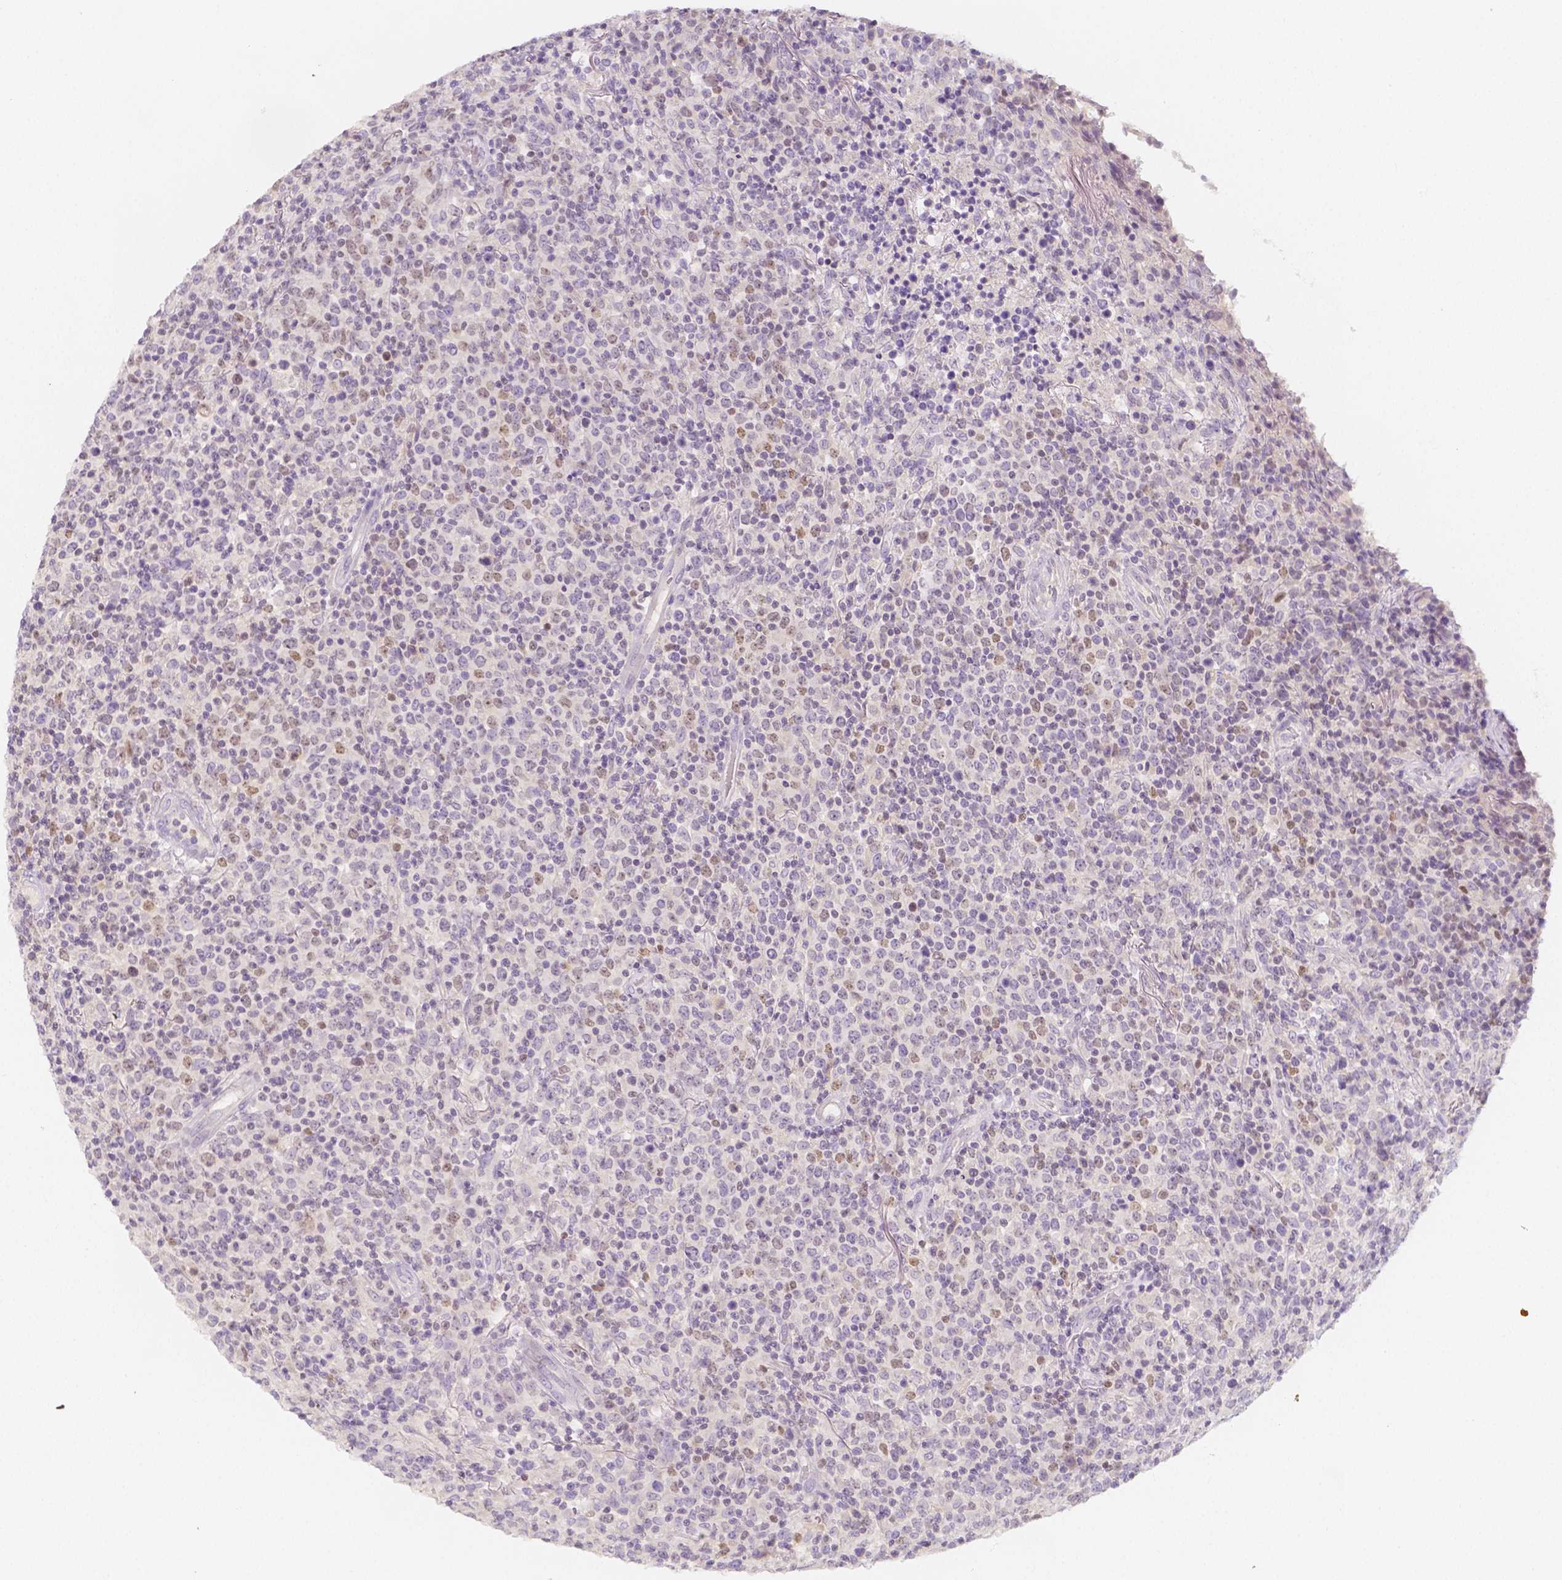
{"staining": {"intensity": "negative", "quantity": "none", "location": "none"}, "tissue": "lymphoma", "cell_type": "Tumor cells", "image_type": "cancer", "snomed": [{"axis": "morphology", "description": "Malignant lymphoma, non-Hodgkin's type, High grade"}, {"axis": "topography", "description": "Lung"}], "caption": "This is an immunohistochemistry (IHC) photomicrograph of malignant lymphoma, non-Hodgkin's type (high-grade). There is no positivity in tumor cells.", "gene": "BATF", "patient": {"sex": "male", "age": 79}}